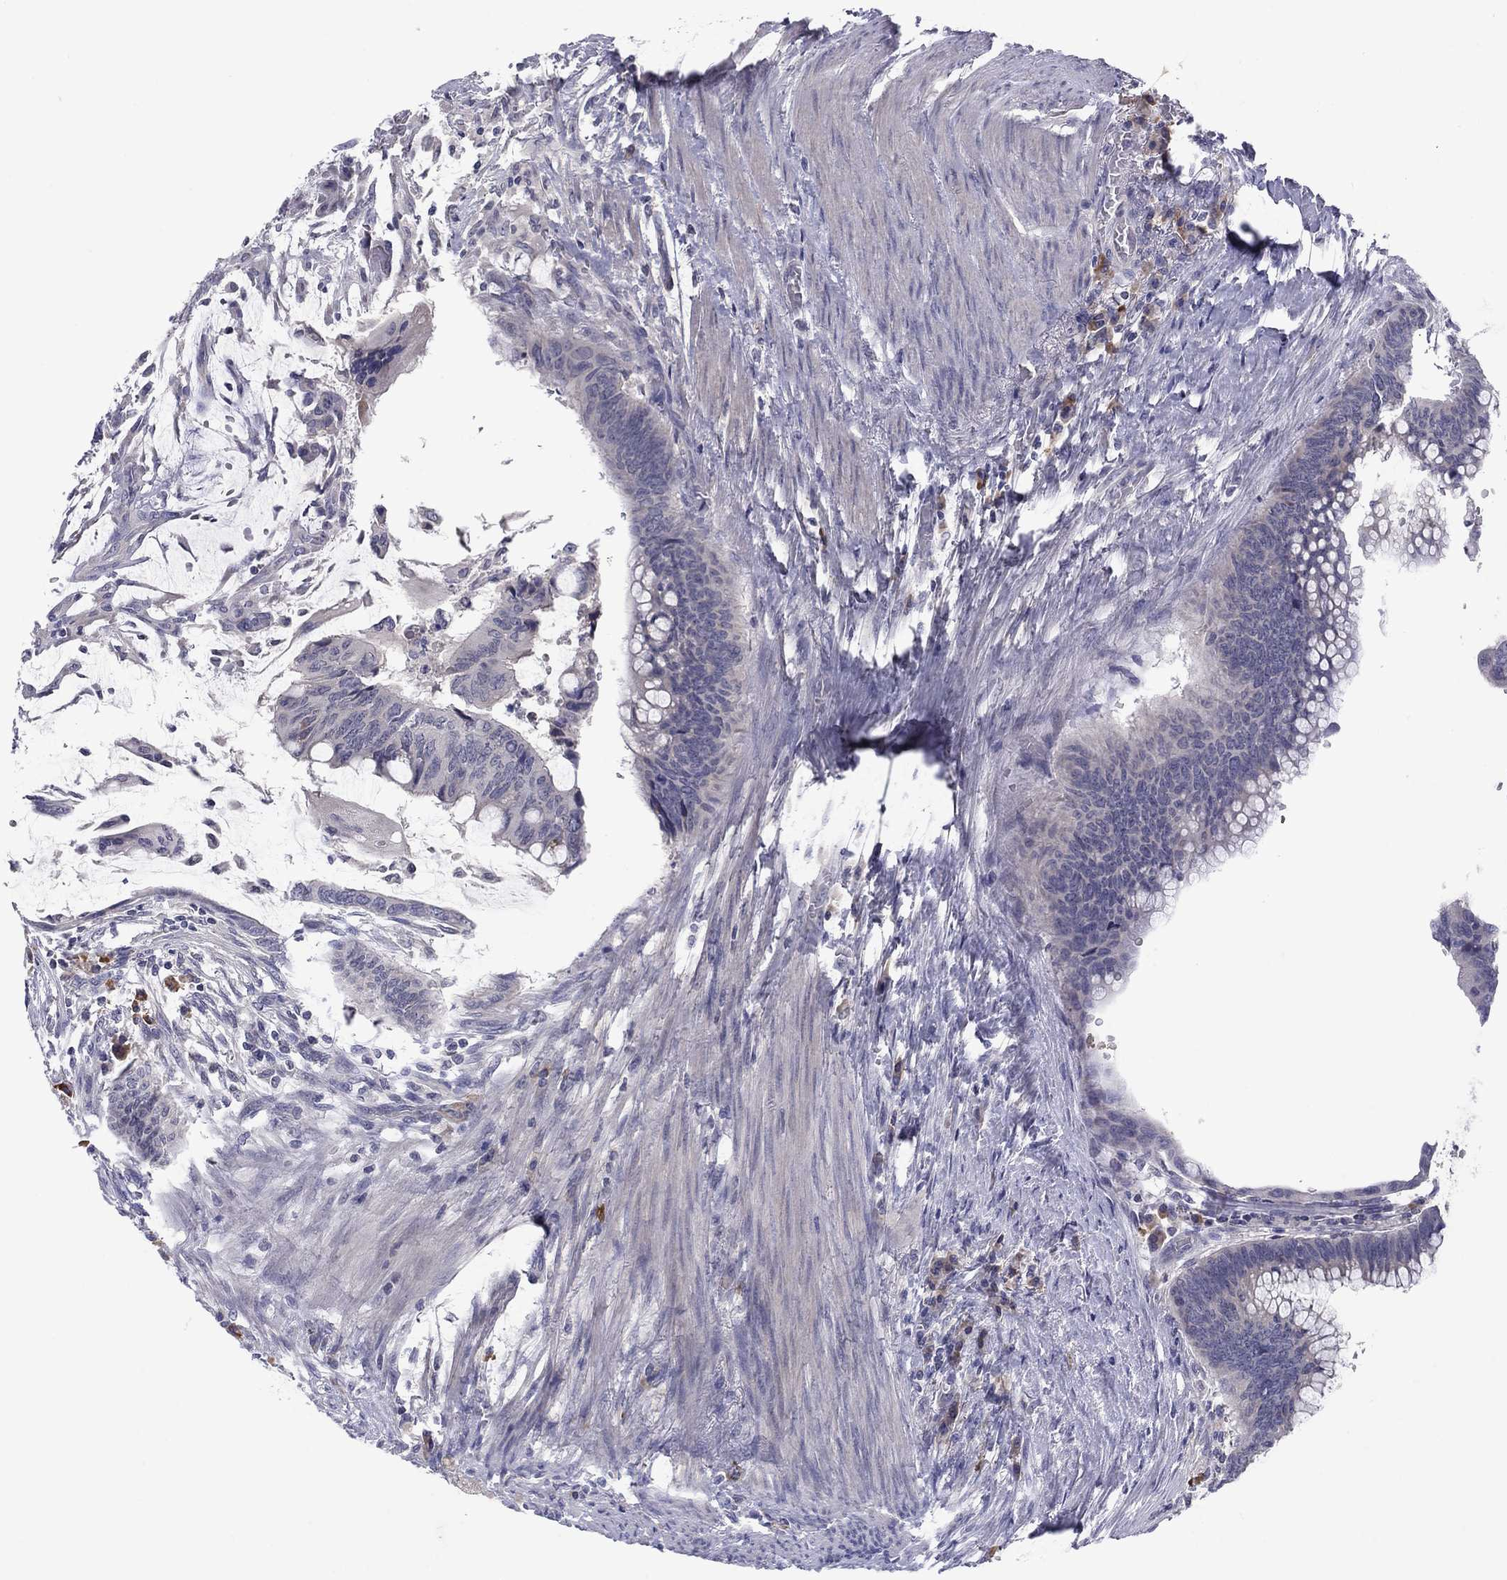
{"staining": {"intensity": "negative", "quantity": "none", "location": "none"}, "tissue": "colorectal cancer", "cell_type": "Tumor cells", "image_type": "cancer", "snomed": [{"axis": "morphology", "description": "Normal tissue, NOS"}, {"axis": "morphology", "description": "Adenocarcinoma, NOS"}, {"axis": "topography", "description": "Rectum"}], "caption": "Colorectal cancer stained for a protein using immunohistochemistry displays no staining tumor cells.", "gene": "CACNA1A", "patient": {"sex": "male", "age": 92}}